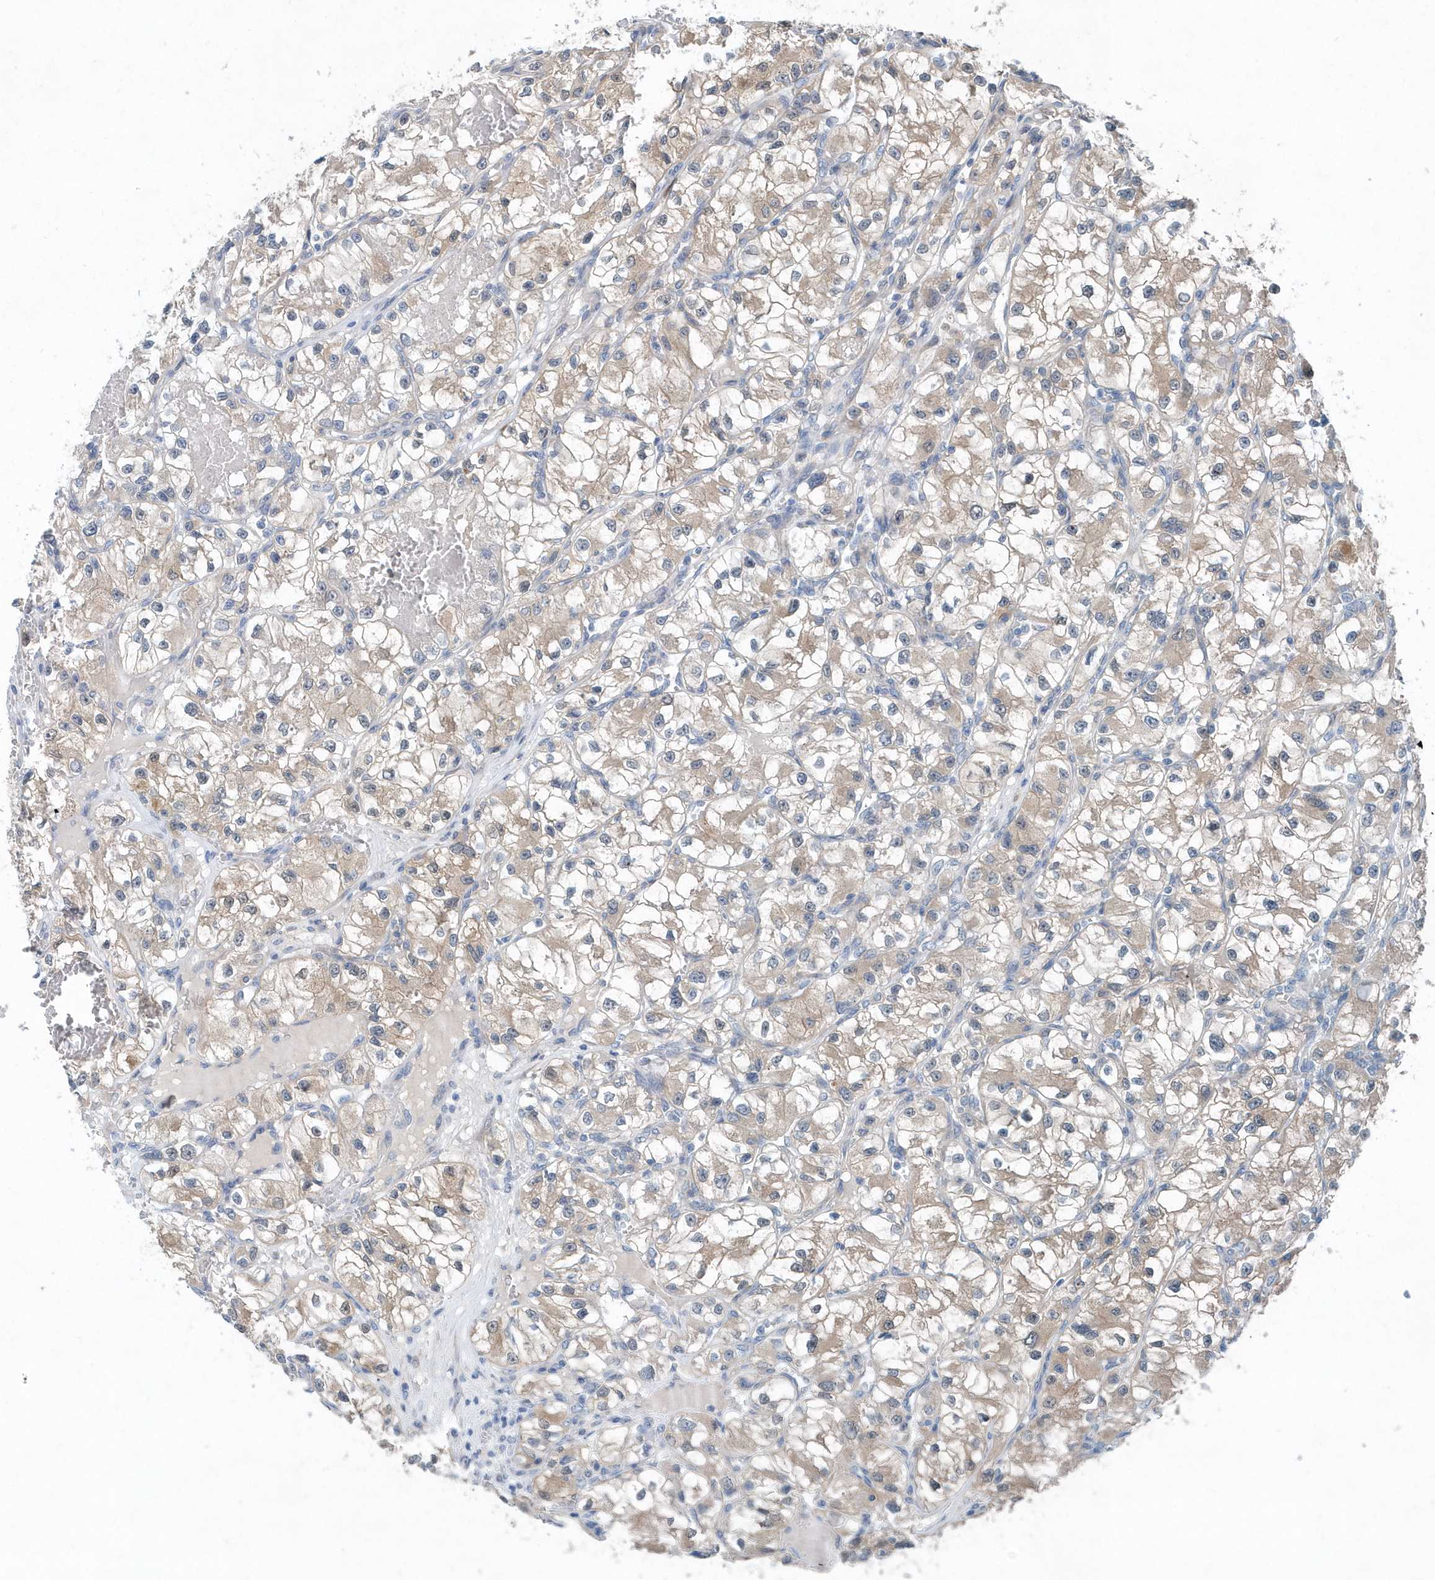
{"staining": {"intensity": "weak", "quantity": ">75%", "location": "cytoplasmic/membranous"}, "tissue": "renal cancer", "cell_type": "Tumor cells", "image_type": "cancer", "snomed": [{"axis": "morphology", "description": "Adenocarcinoma, NOS"}, {"axis": "topography", "description": "Kidney"}], "caption": "Immunohistochemistry staining of adenocarcinoma (renal), which shows low levels of weak cytoplasmic/membranous staining in about >75% of tumor cells indicating weak cytoplasmic/membranous protein staining. The staining was performed using DAB (brown) for protein detection and nuclei were counterstained in hematoxylin (blue).", "gene": "PFN2", "patient": {"sex": "female", "age": 57}}